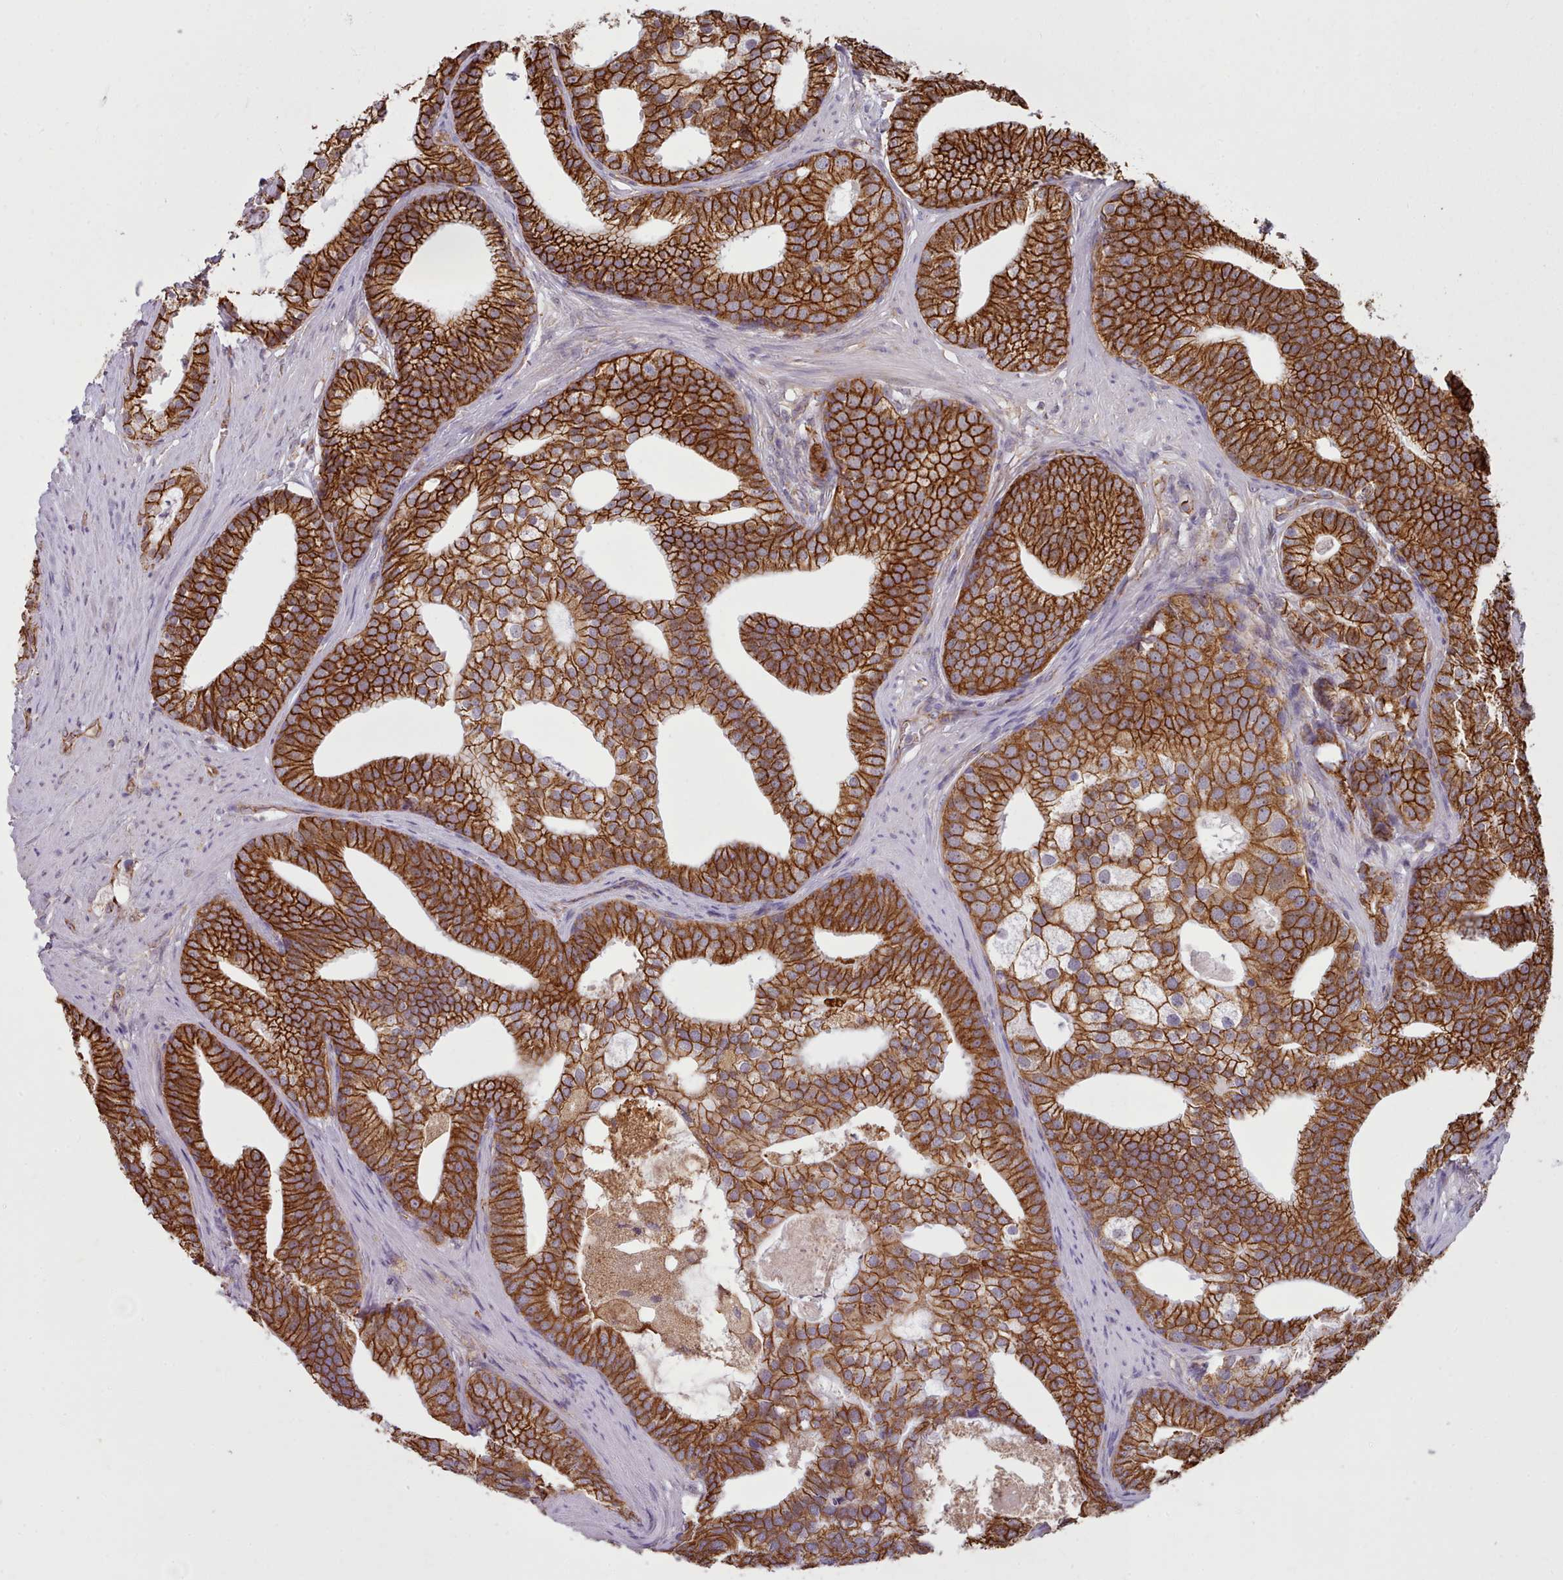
{"staining": {"intensity": "strong", "quantity": ">75%", "location": "cytoplasmic/membranous"}, "tissue": "prostate cancer", "cell_type": "Tumor cells", "image_type": "cancer", "snomed": [{"axis": "morphology", "description": "Adenocarcinoma, Low grade"}, {"axis": "topography", "description": "Prostate"}], "caption": "Immunohistochemical staining of prostate cancer demonstrates high levels of strong cytoplasmic/membranous protein staining in approximately >75% of tumor cells.", "gene": "MRPL46", "patient": {"sex": "male", "age": 71}}